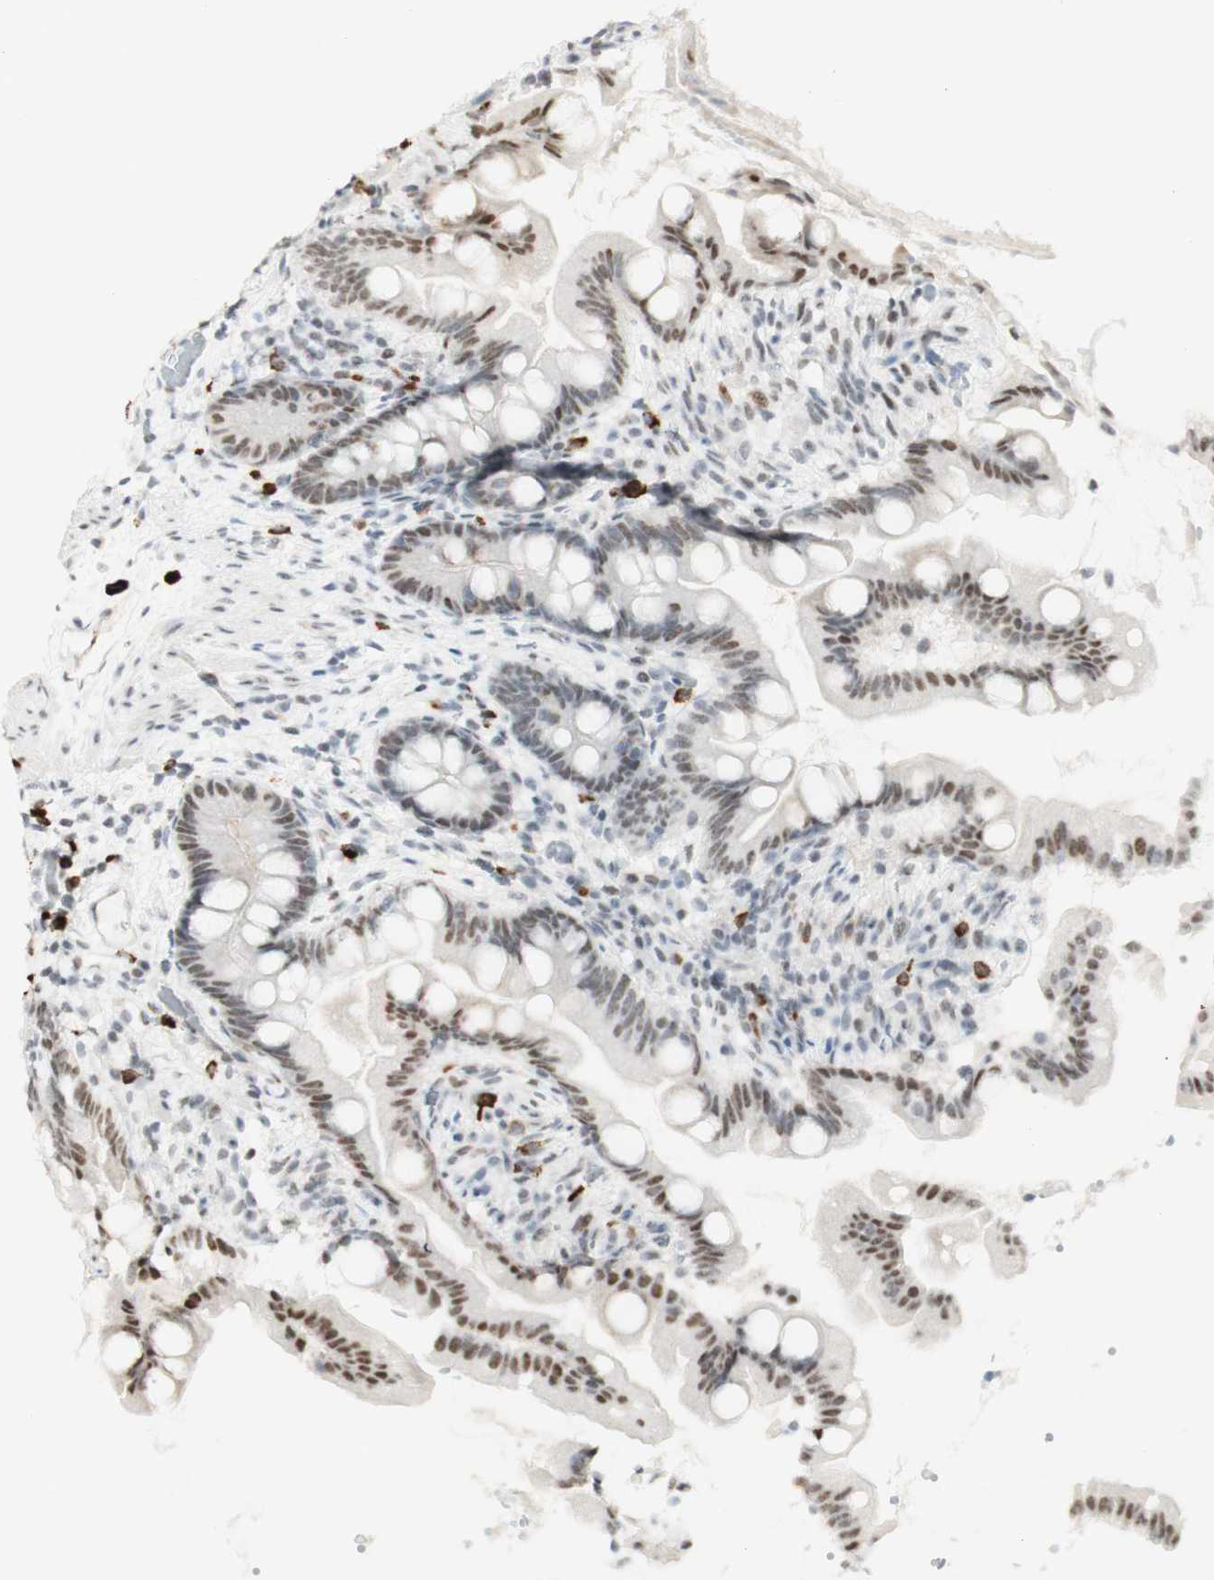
{"staining": {"intensity": "weak", "quantity": ">75%", "location": "nuclear"}, "tissue": "small intestine", "cell_type": "Glandular cells", "image_type": "normal", "snomed": [{"axis": "morphology", "description": "Normal tissue, NOS"}, {"axis": "topography", "description": "Small intestine"}], "caption": "Glandular cells demonstrate low levels of weak nuclear positivity in about >75% of cells in unremarkable small intestine.", "gene": "ZMYM6", "patient": {"sex": "female", "age": 56}}